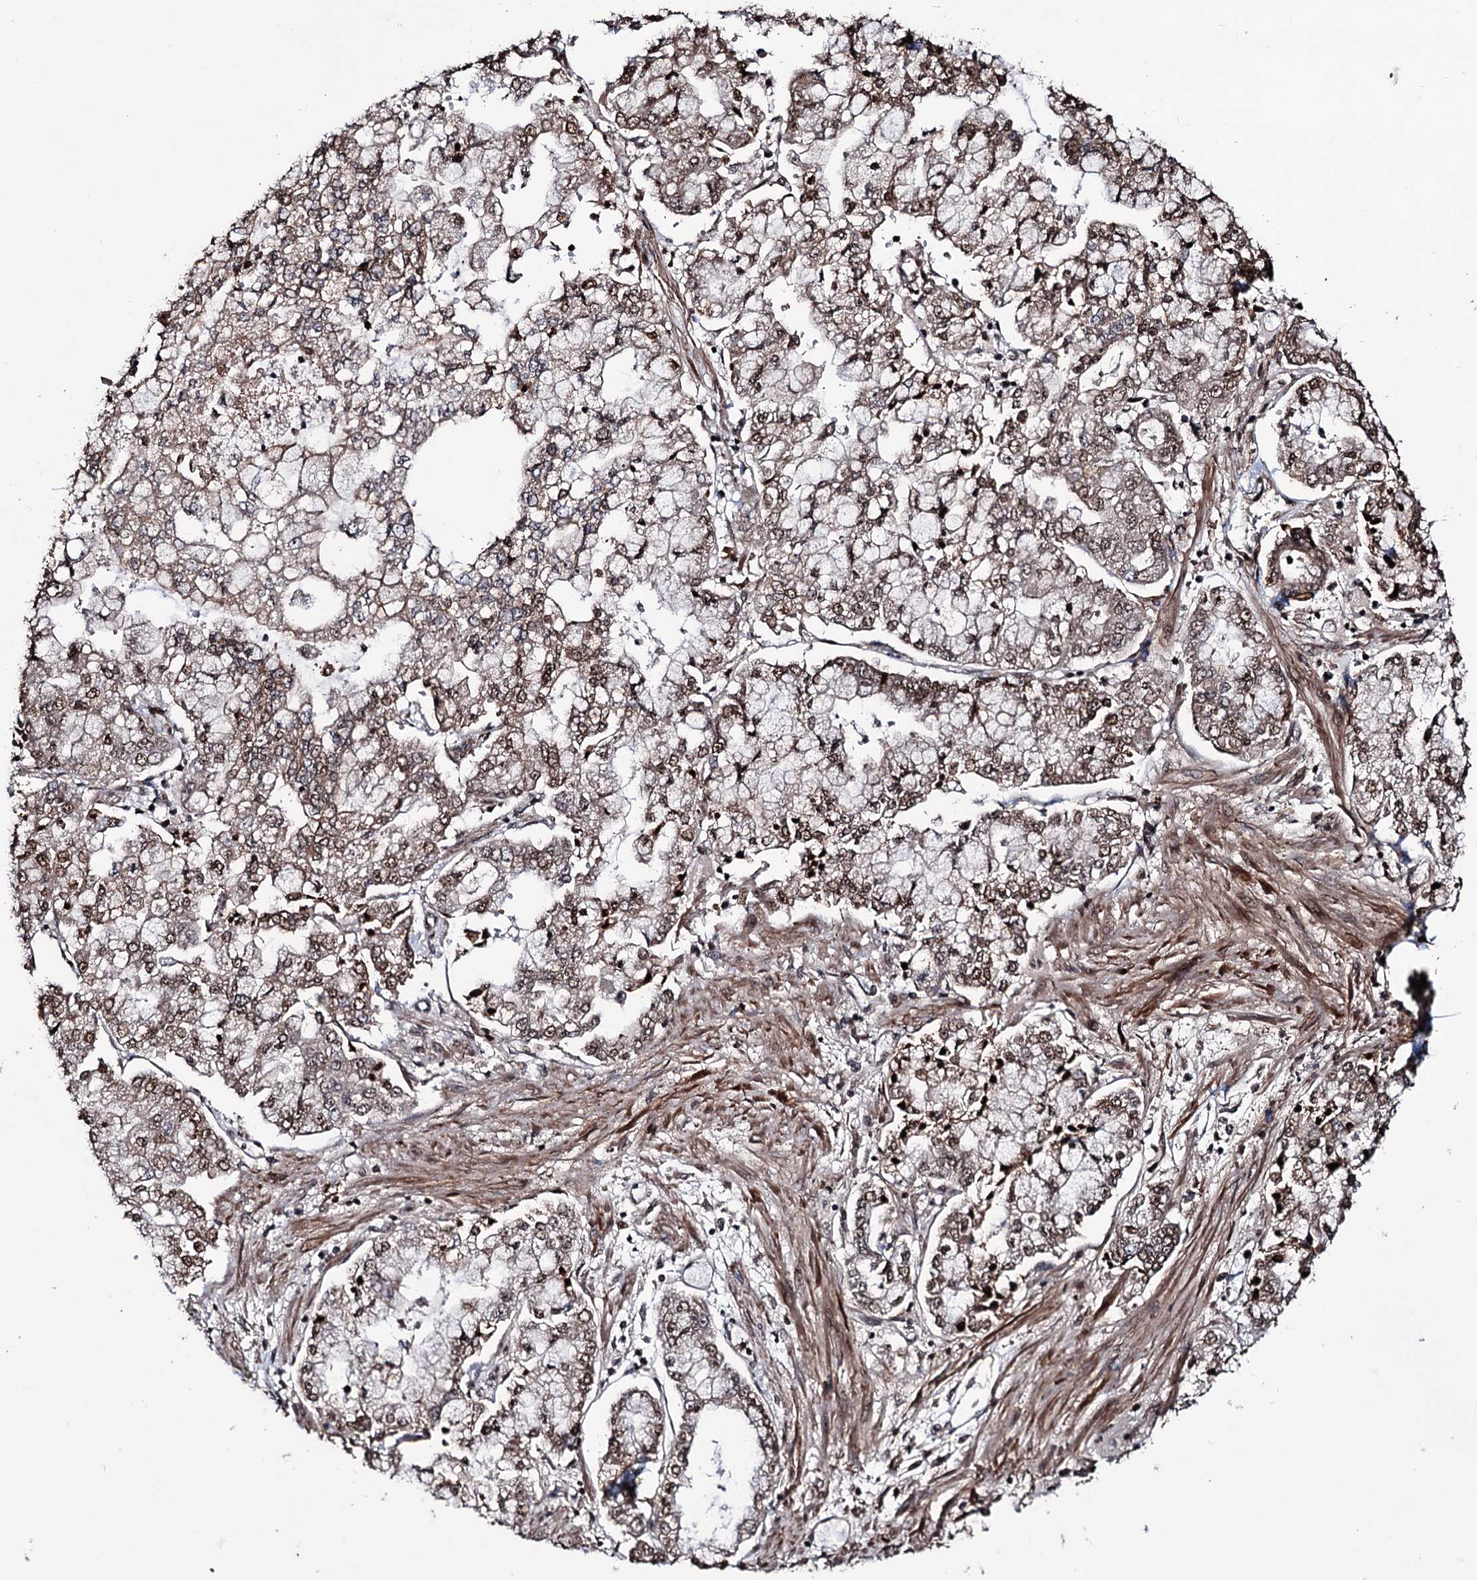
{"staining": {"intensity": "moderate", "quantity": ">75%", "location": "cytoplasmic/membranous,nuclear"}, "tissue": "stomach cancer", "cell_type": "Tumor cells", "image_type": "cancer", "snomed": [{"axis": "morphology", "description": "Adenocarcinoma, NOS"}, {"axis": "topography", "description": "Stomach"}], "caption": "This histopathology image demonstrates IHC staining of stomach cancer (adenocarcinoma), with medium moderate cytoplasmic/membranous and nuclear expression in about >75% of tumor cells.", "gene": "EYA4", "patient": {"sex": "male", "age": 76}}